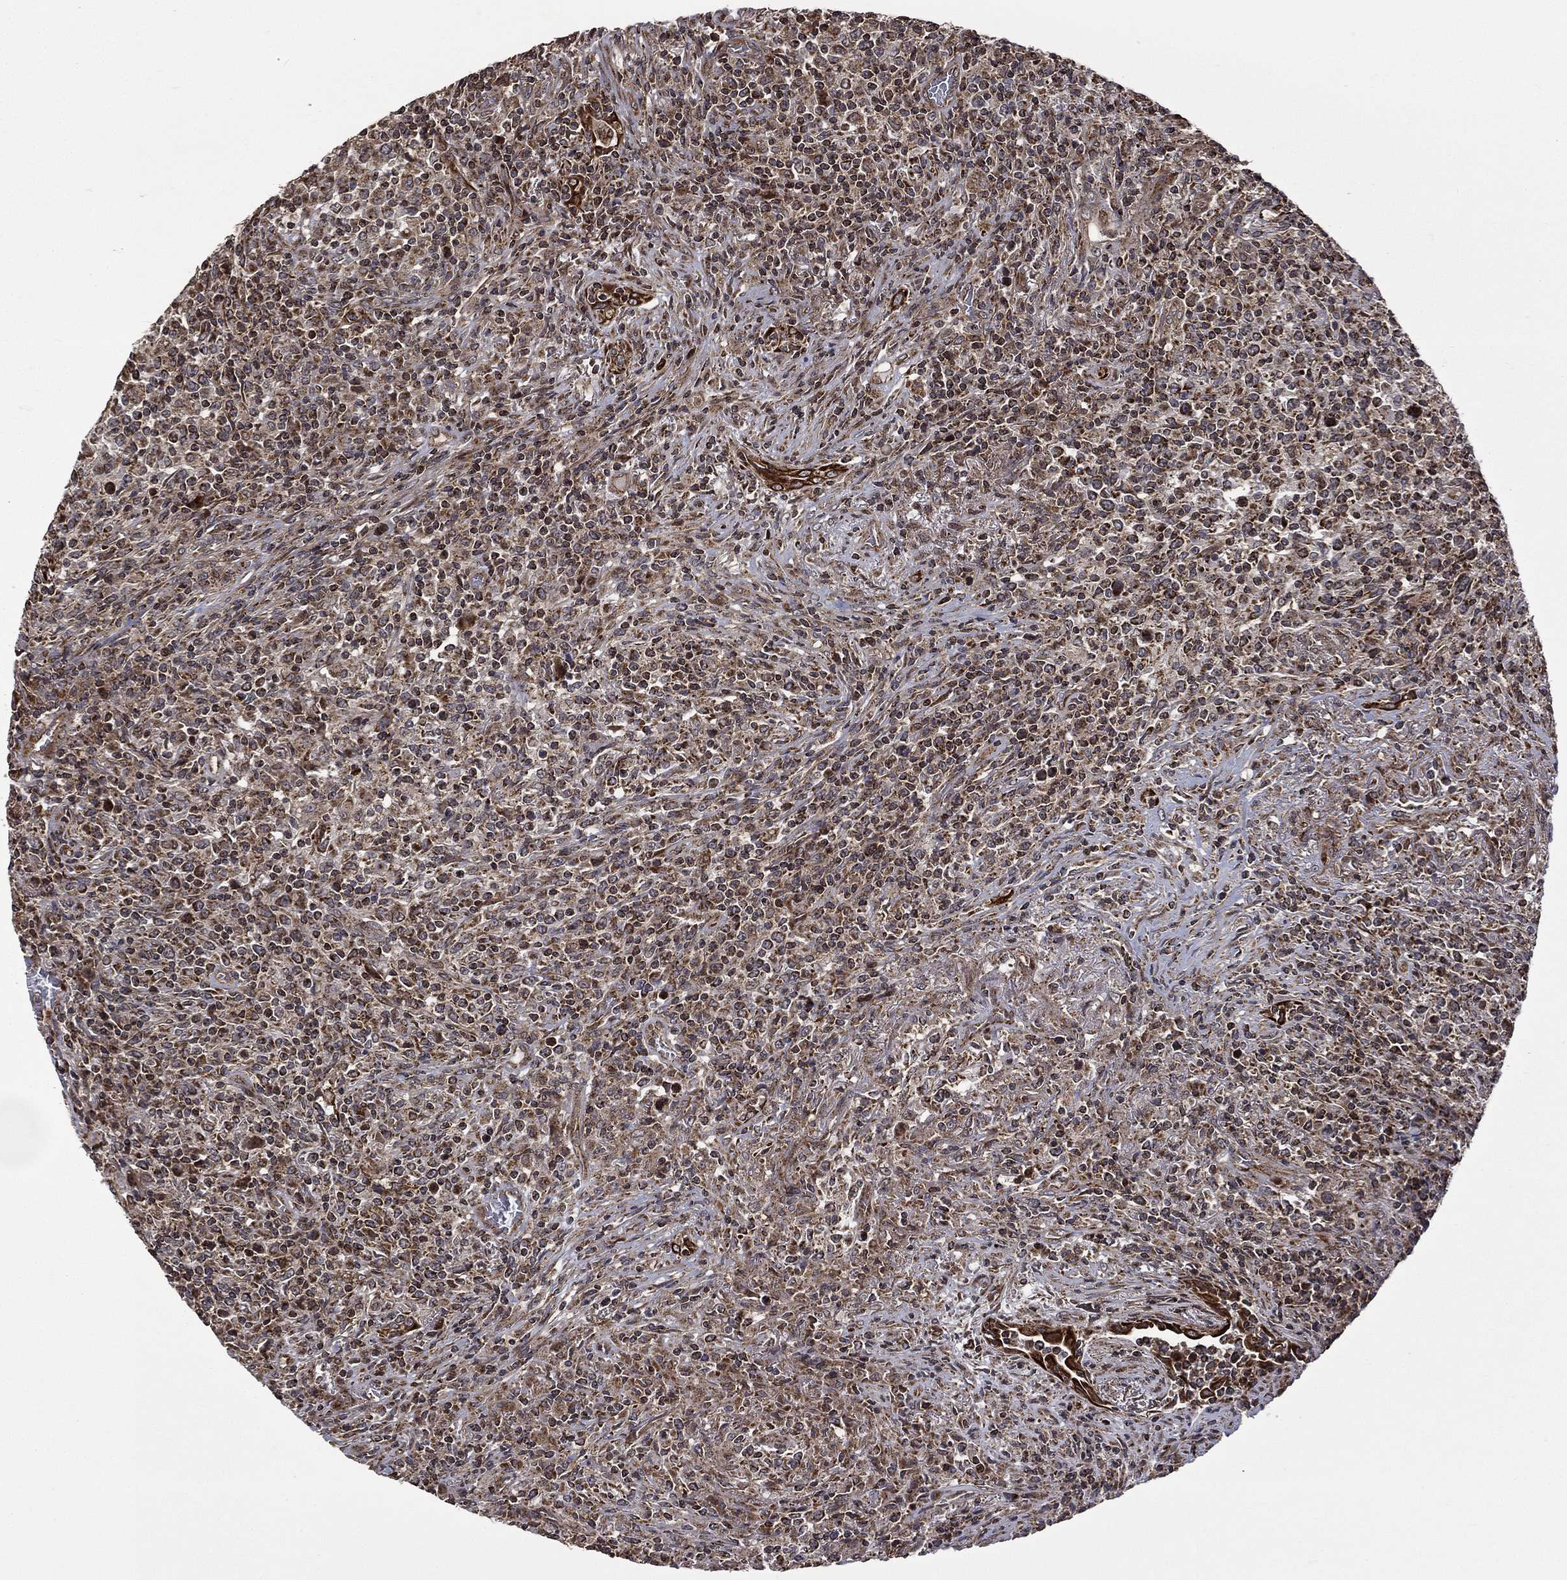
{"staining": {"intensity": "moderate", "quantity": ">75%", "location": "cytoplasmic/membranous"}, "tissue": "lymphoma", "cell_type": "Tumor cells", "image_type": "cancer", "snomed": [{"axis": "morphology", "description": "Malignant lymphoma, non-Hodgkin's type, High grade"}, {"axis": "topography", "description": "Lung"}], "caption": "Immunohistochemical staining of human lymphoma exhibits medium levels of moderate cytoplasmic/membranous protein positivity in approximately >75% of tumor cells.", "gene": "GIMAP6", "patient": {"sex": "male", "age": 79}}